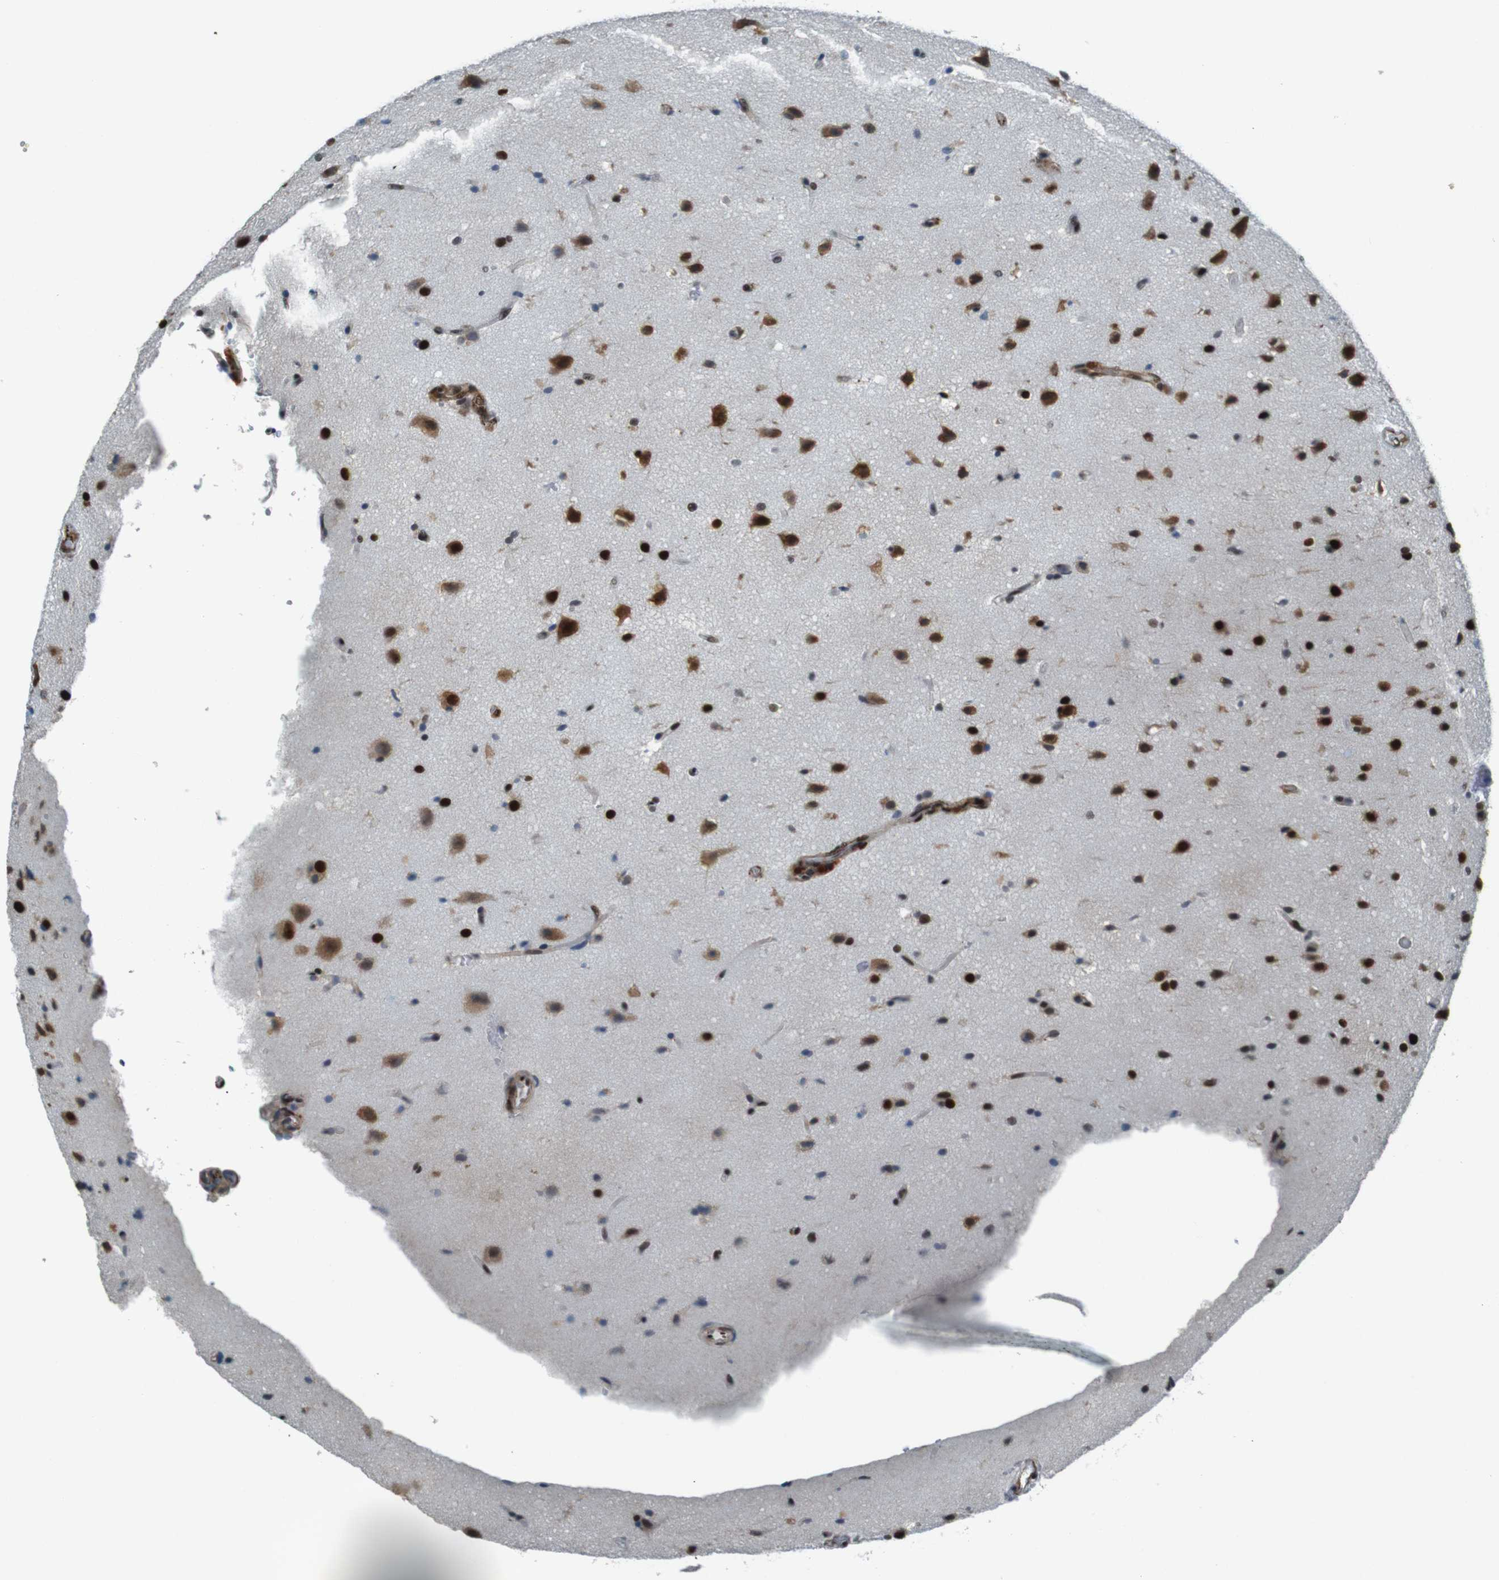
{"staining": {"intensity": "moderate", "quantity": ">75%", "location": "cytoplasmic/membranous,nuclear"}, "tissue": "glioma", "cell_type": "Tumor cells", "image_type": "cancer", "snomed": [{"axis": "morphology", "description": "Glioma, malignant, Low grade"}, {"axis": "topography", "description": "Cerebral cortex"}], "caption": "A high-resolution micrograph shows IHC staining of glioma, which demonstrates moderate cytoplasmic/membranous and nuclear positivity in approximately >75% of tumor cells.", "gene": "HEXIM1", "patient": {"sex": "female", "age": 47}}